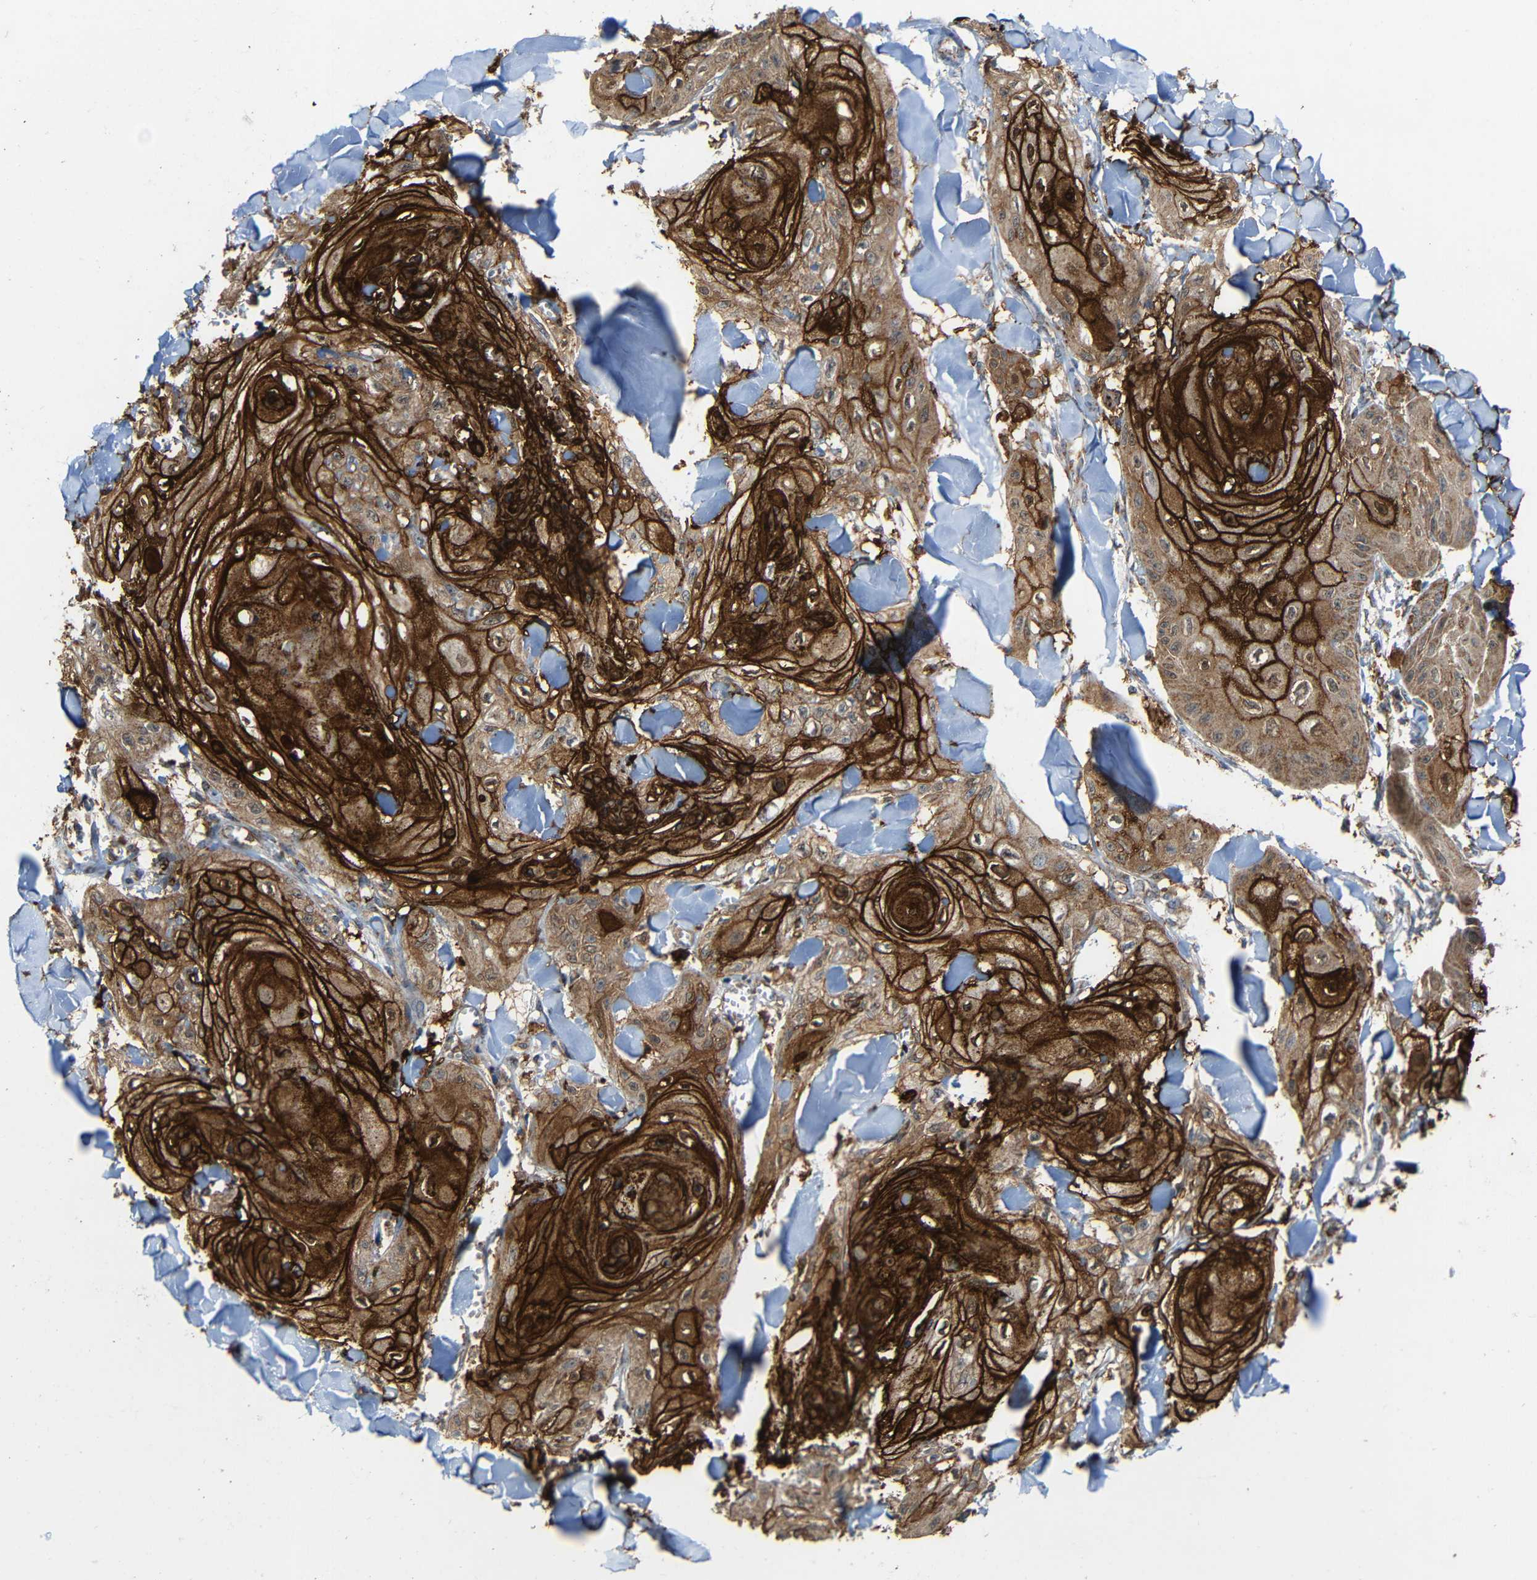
{"staining": {"intensity": "moderate", "quantity": ">75%", "location": "cytoplasmic/membranous"}, "tissue": "skin cancer", "cell_type": "Tumor cells", "image_type": "cancer", "snomed": [{"axis": "morphology", "description": "Squamous cell carcinoma, NOS"}, {"axis": "topography", "description": "Skin"}], "caption": "There is medium levels of moderate cytoplasmic/membranous staining in tumor cells of skin cancer, as demonstrated by immunohistochemical staining (brown color).", "gene": "C1GALT1", "patient": {"sex": "male", "age": 74}}